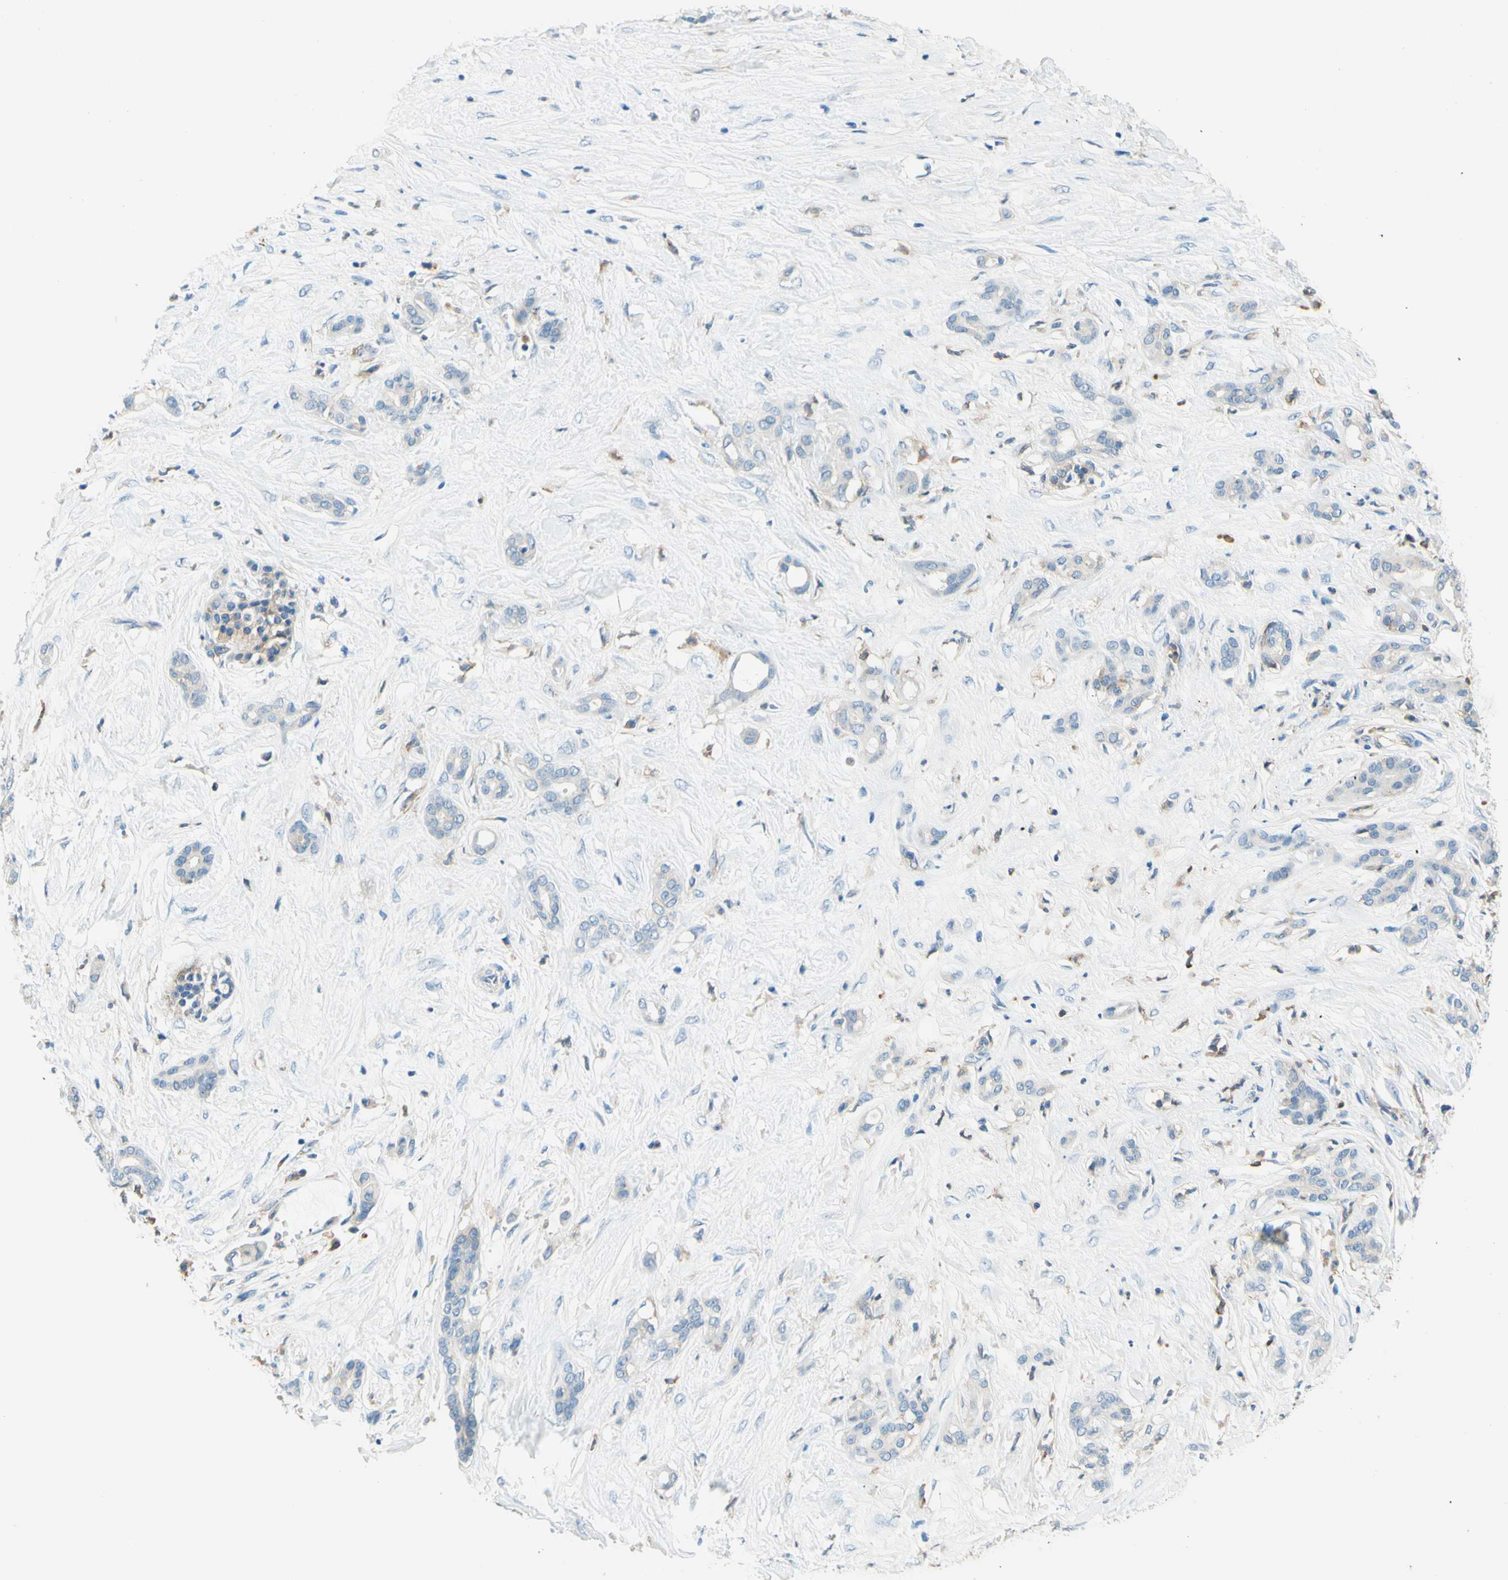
{"staining": {"intensity": "negative", "quantity": "none", "location": "none"}, "tissue": "pancreatic cancer", "cell_type": "Tumor cells", "image_type": "cancer", "snomed": [{"axis": "morphology", "description": "Adenocarcinoma, NOS"}, {"axis": "topography", "description": "Pancreas"}], "caption": "Immunohistochemistry (IHC) image of neoplastic tissue: human pancreatic cancer (adenocarcinoma) stained with DAB exhibits no significant protein staining in tumor cells.", "gene": "SIGLEC9", "patient": {"sex": "male", "age": 41}}